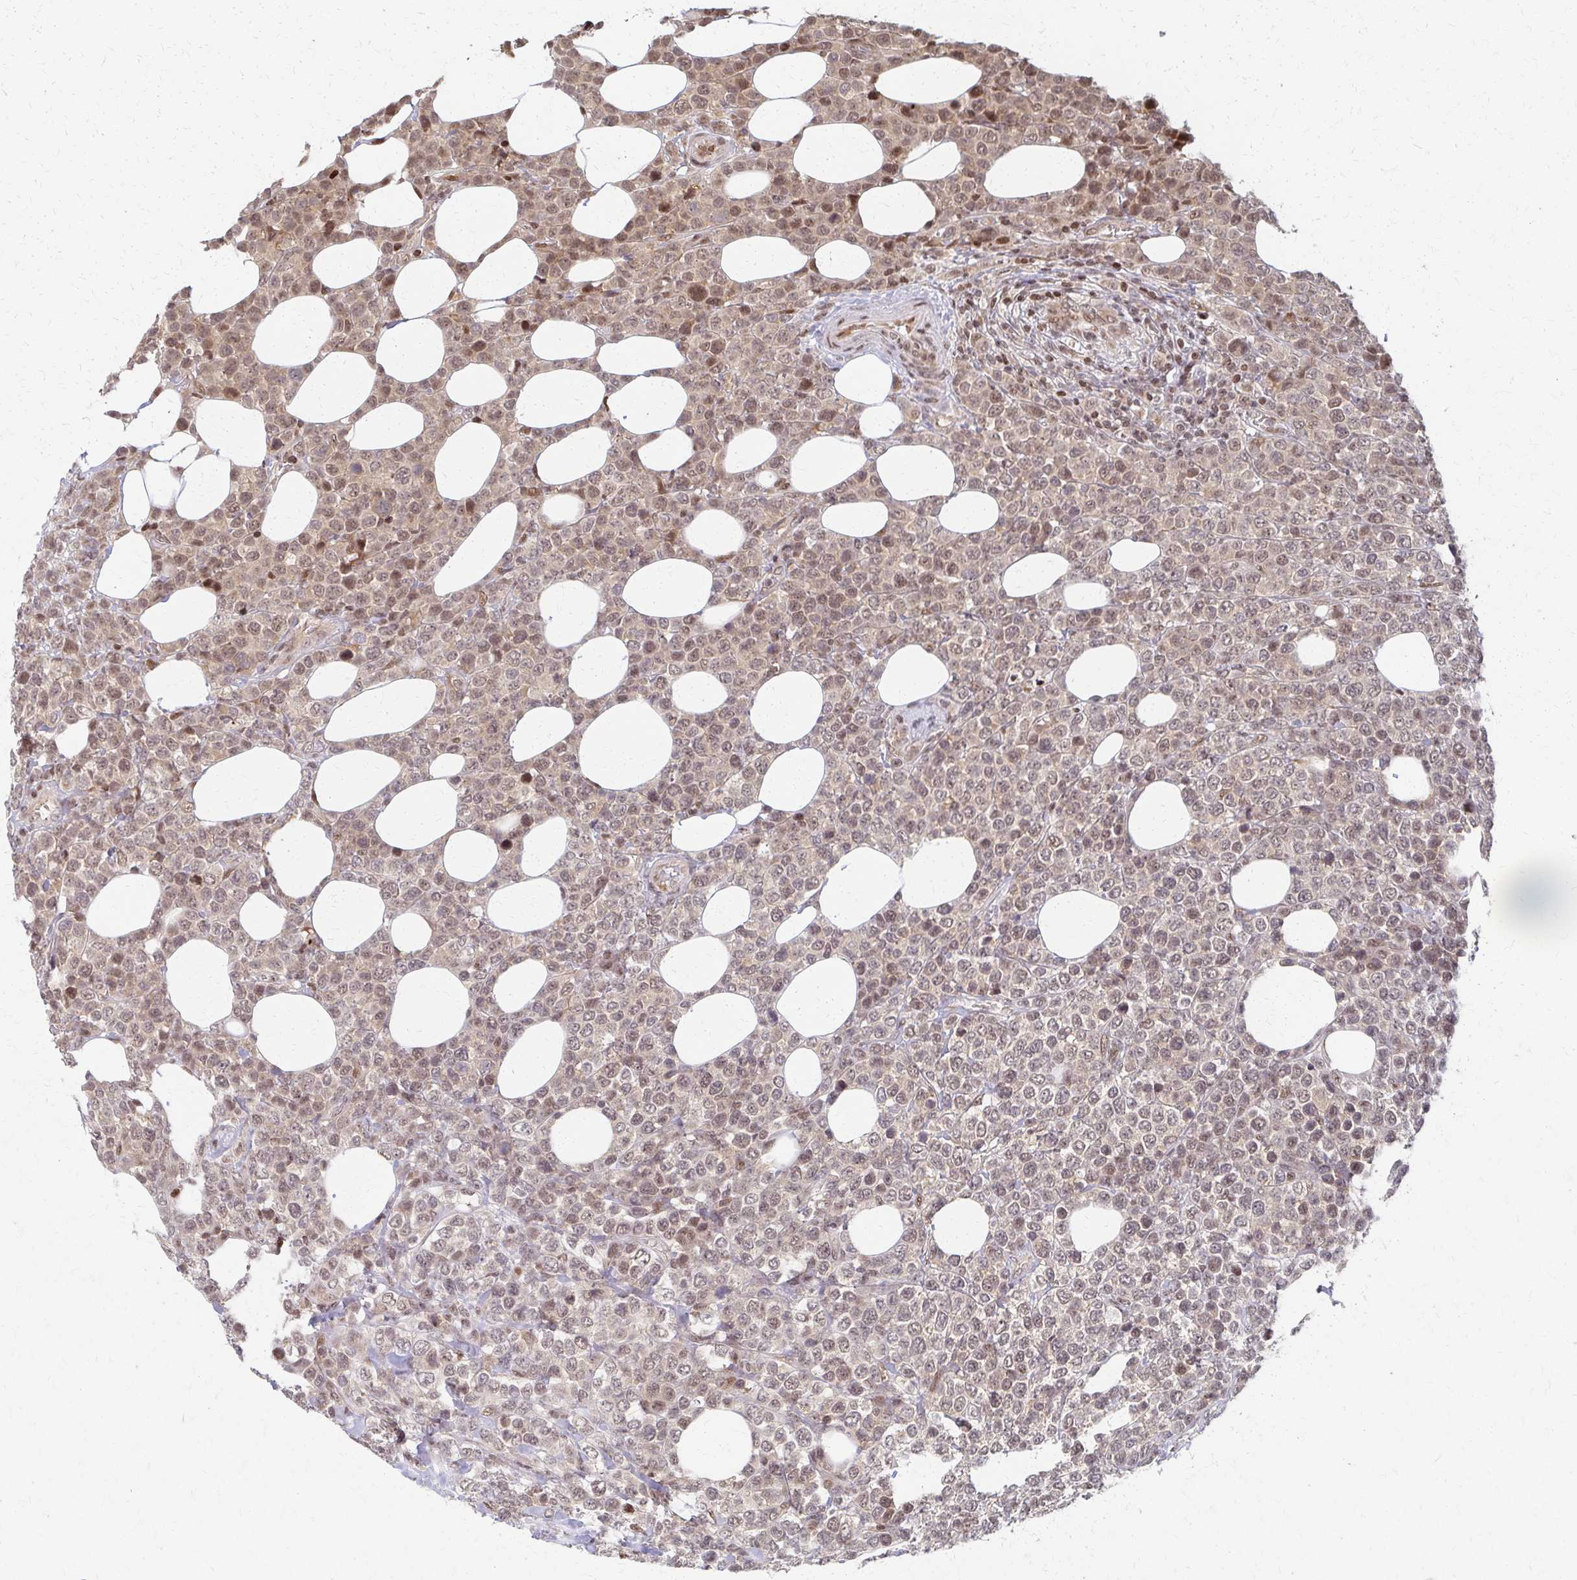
{"staining": {"intensity": "weak", "quantity": "<25%", "location": "nuclear"}, "tissue": "lymphoma", "cell_type": "Tumor cells", "image_type": "cancer", "snomed": [{"axis": "morphology", "description": "Malignant lymphoma, non-Hodgkin's type, High grade"}, {"axis": "topography", "description": "Soft tissue"}], "caption": "Human malignant lymphoma, non-Hodgkin's type (high-grade) stained for a protein using immunohistochemistry (IHC) shows no expression in tumor cells.", "gene": "PSMD7", "patient": {"sex": "female", "age": 56}}